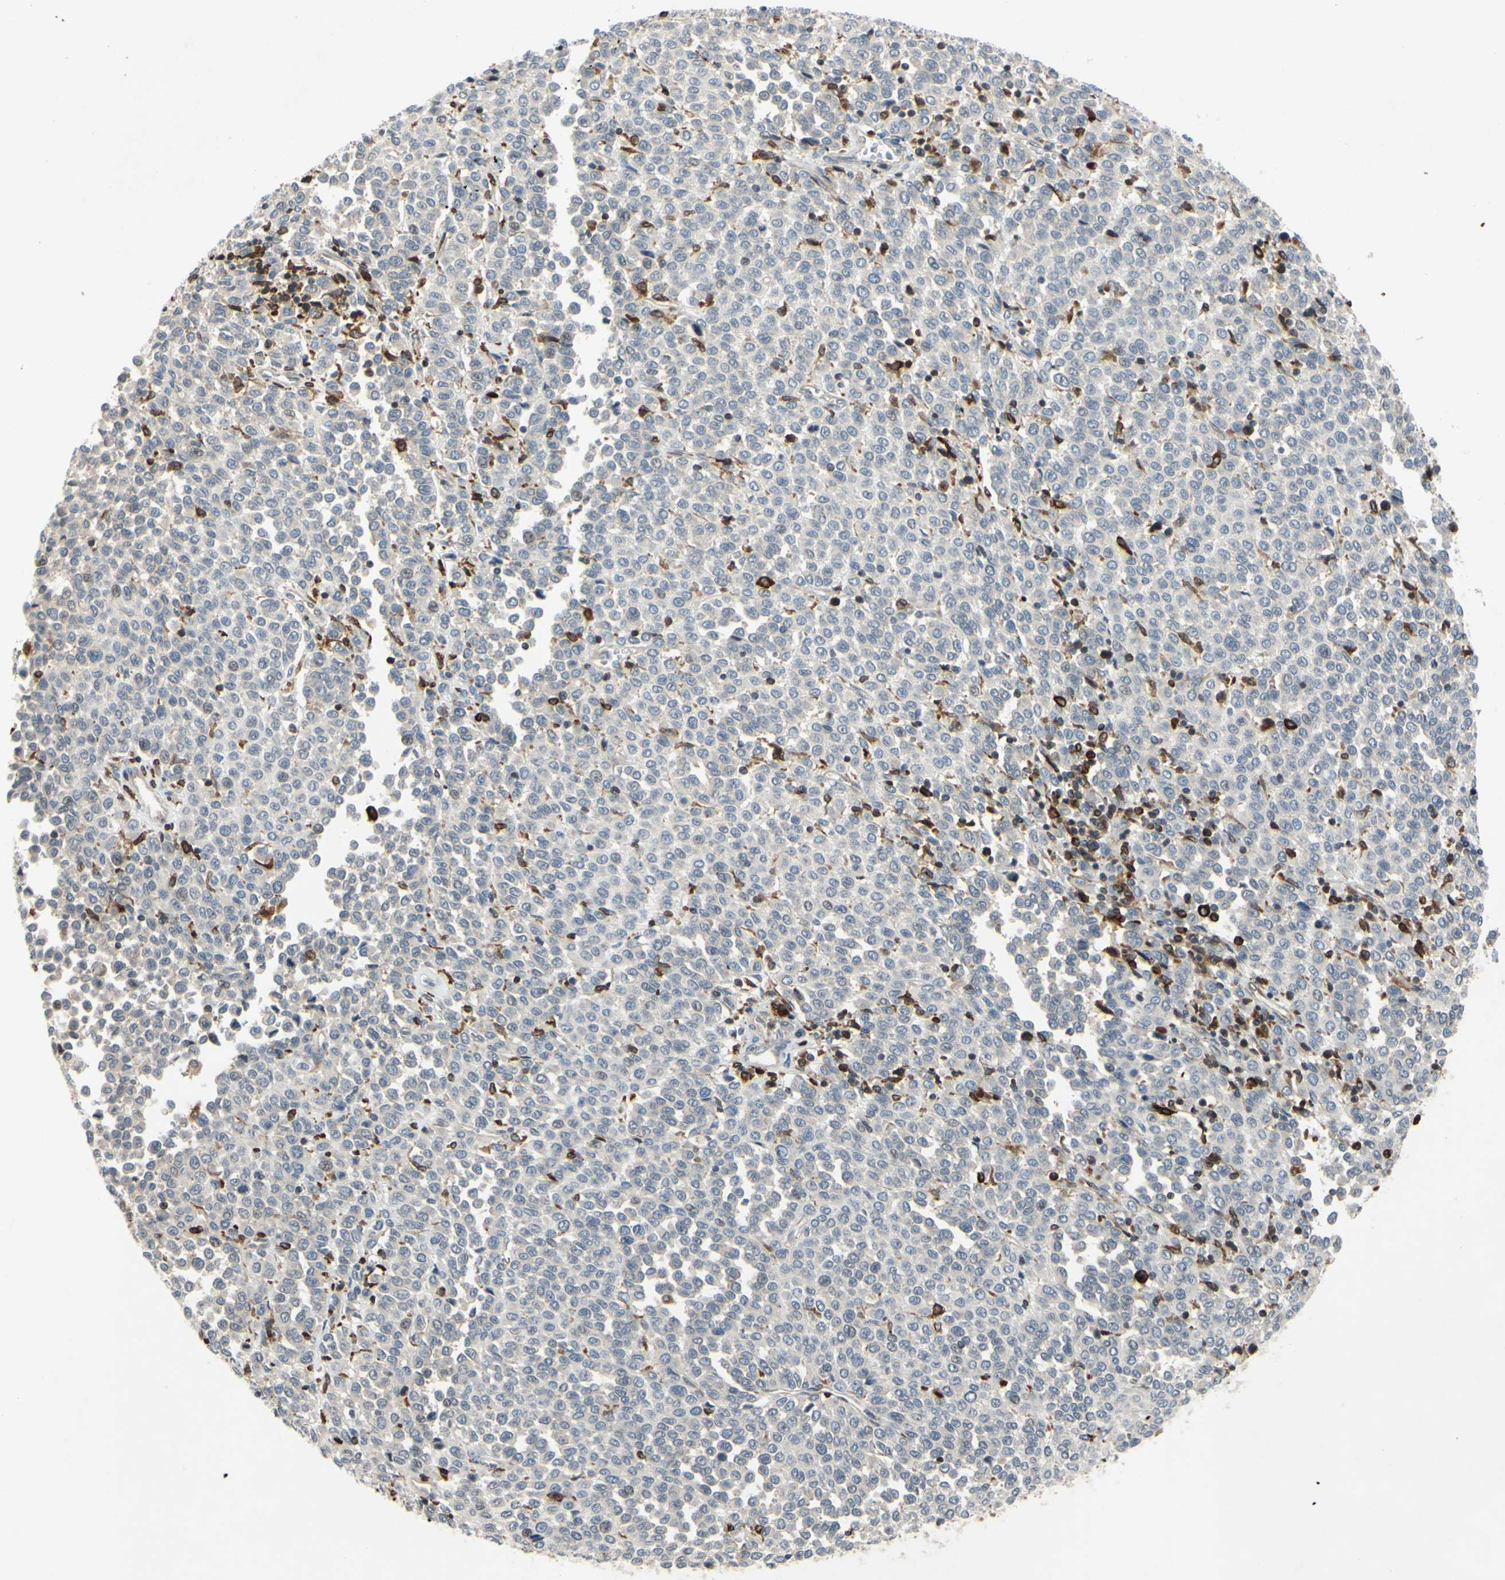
{"staining": {"intensity": "negative", "quantity": "none", "location": "none"}, "tissue": "melanoma", "cell_type": "Tumor cells", "image_type": "cancer", "snomed": [{"axis": "morphology", "description": "Malignant melanoma, Metastatic site"}, {"axis": "topography", "description": "Pancreas"}], "caption": "IHC micrograph of malignant melanoma (metastatic site) stained for a protein (brown), which reveals no positivity in tumor cells.", "gene": "PLXNA2", "patient": {"sex": "female", "age": 30}}